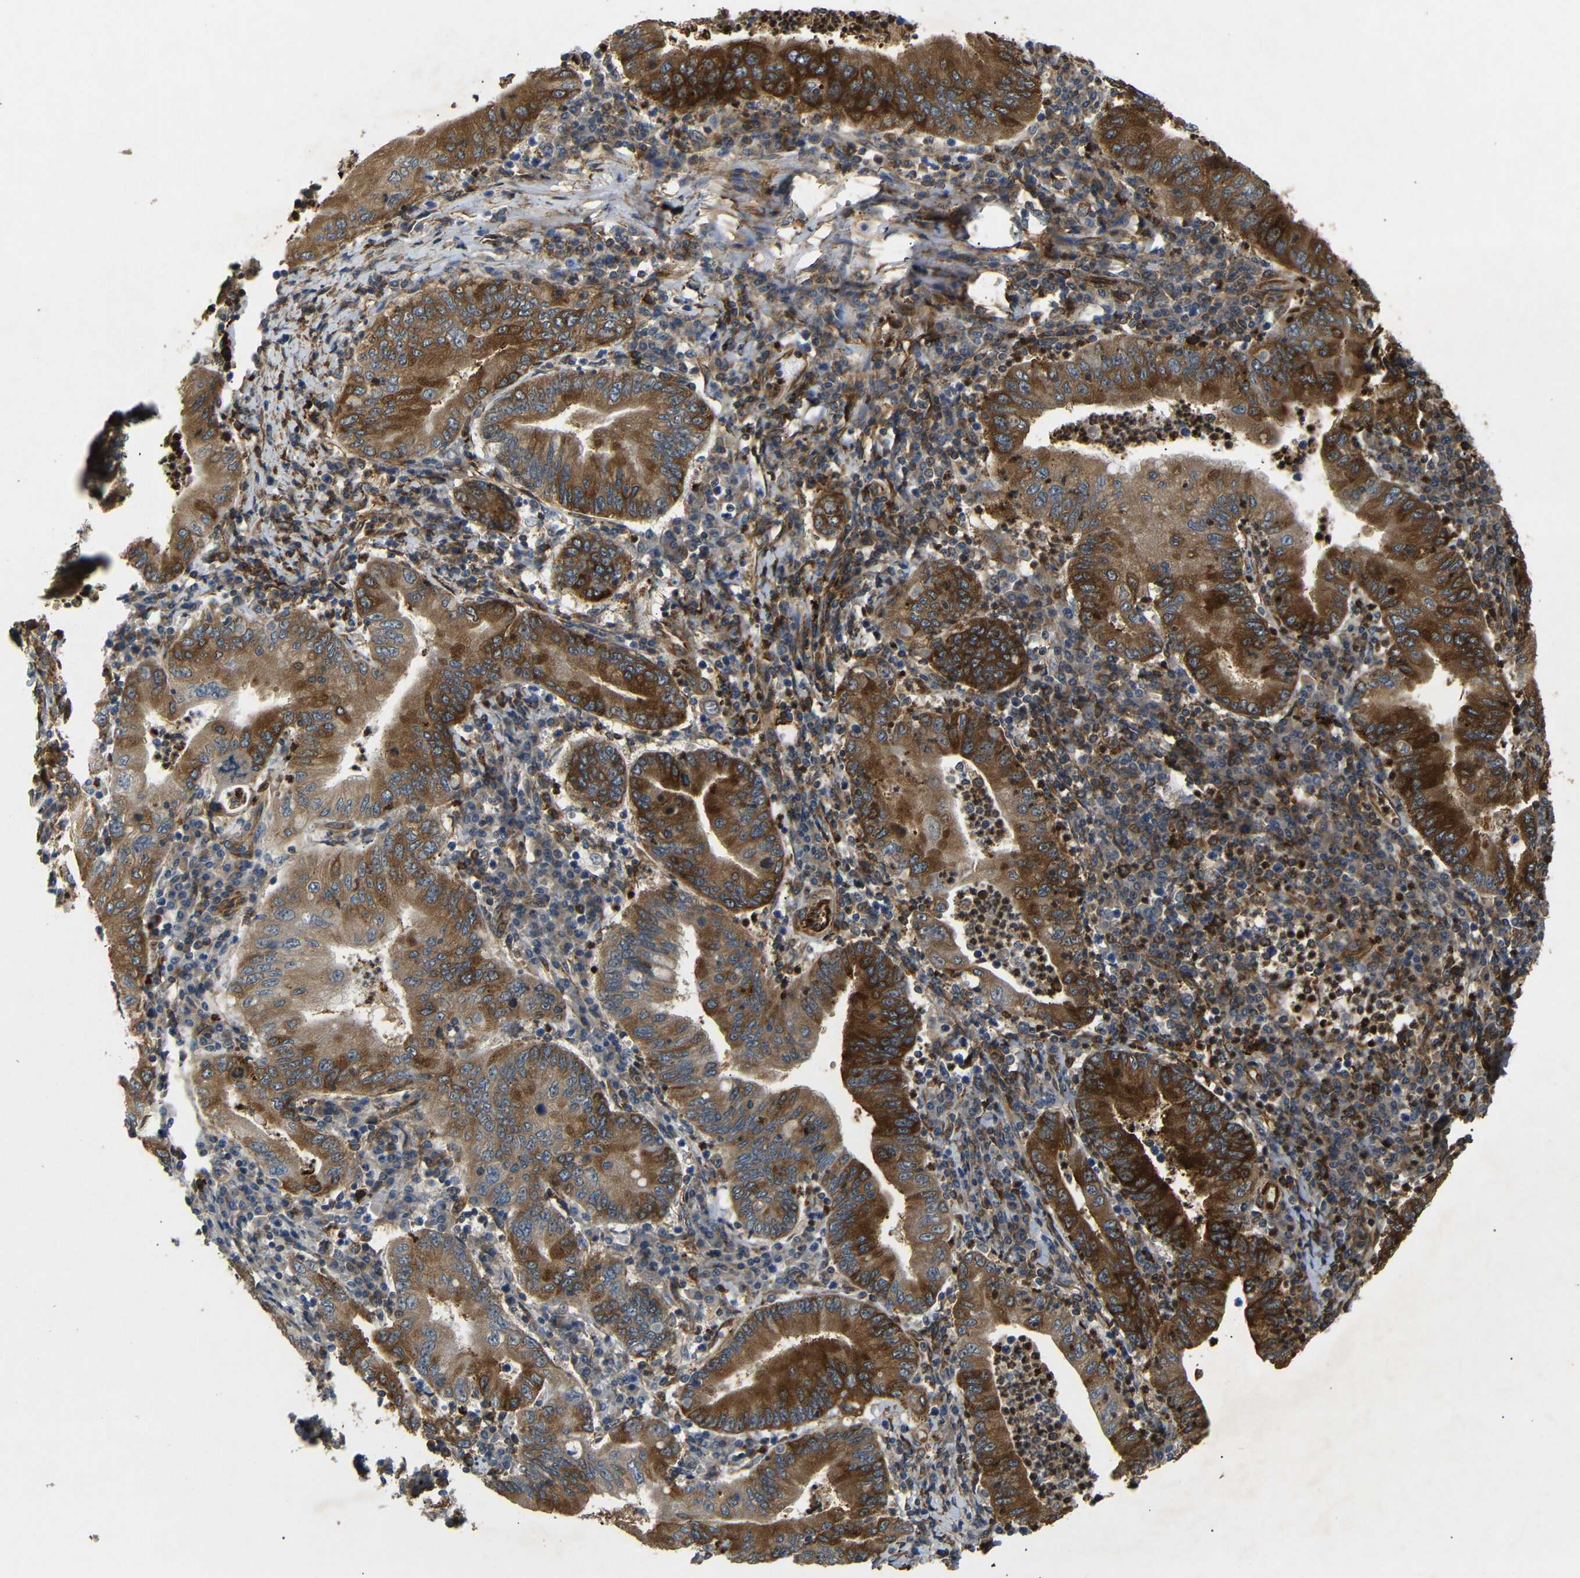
{"staining": {"intensity": "strong", "quantity": ">75%", "location": "cytoplasmic/membranous"}, "tissue": "stomach cancer", "cell_type": "Tumor cells", "image_type": "cancer", "snomed": [{"axis": "morphology", "description": "Normal tissue, NOS"}, {"axis": "morphology", "description": "Adenocarcinoma, NOS"}, {"axis": "topography", "description": "Esophagus"}, {"axis": "topography", "description": "Stomach, upper"}, {"axis": "topography", "description": "Peripheral nerve tissue"}], "caption": "Protein analysis of stomach cancer (adenocarcinoma) tissue demonstrates strong cytoplasmic/membranous positivity in about >75% of tumor cells.", "gene": "BTF3", "patient": {"sex": "male", "age": 62}}